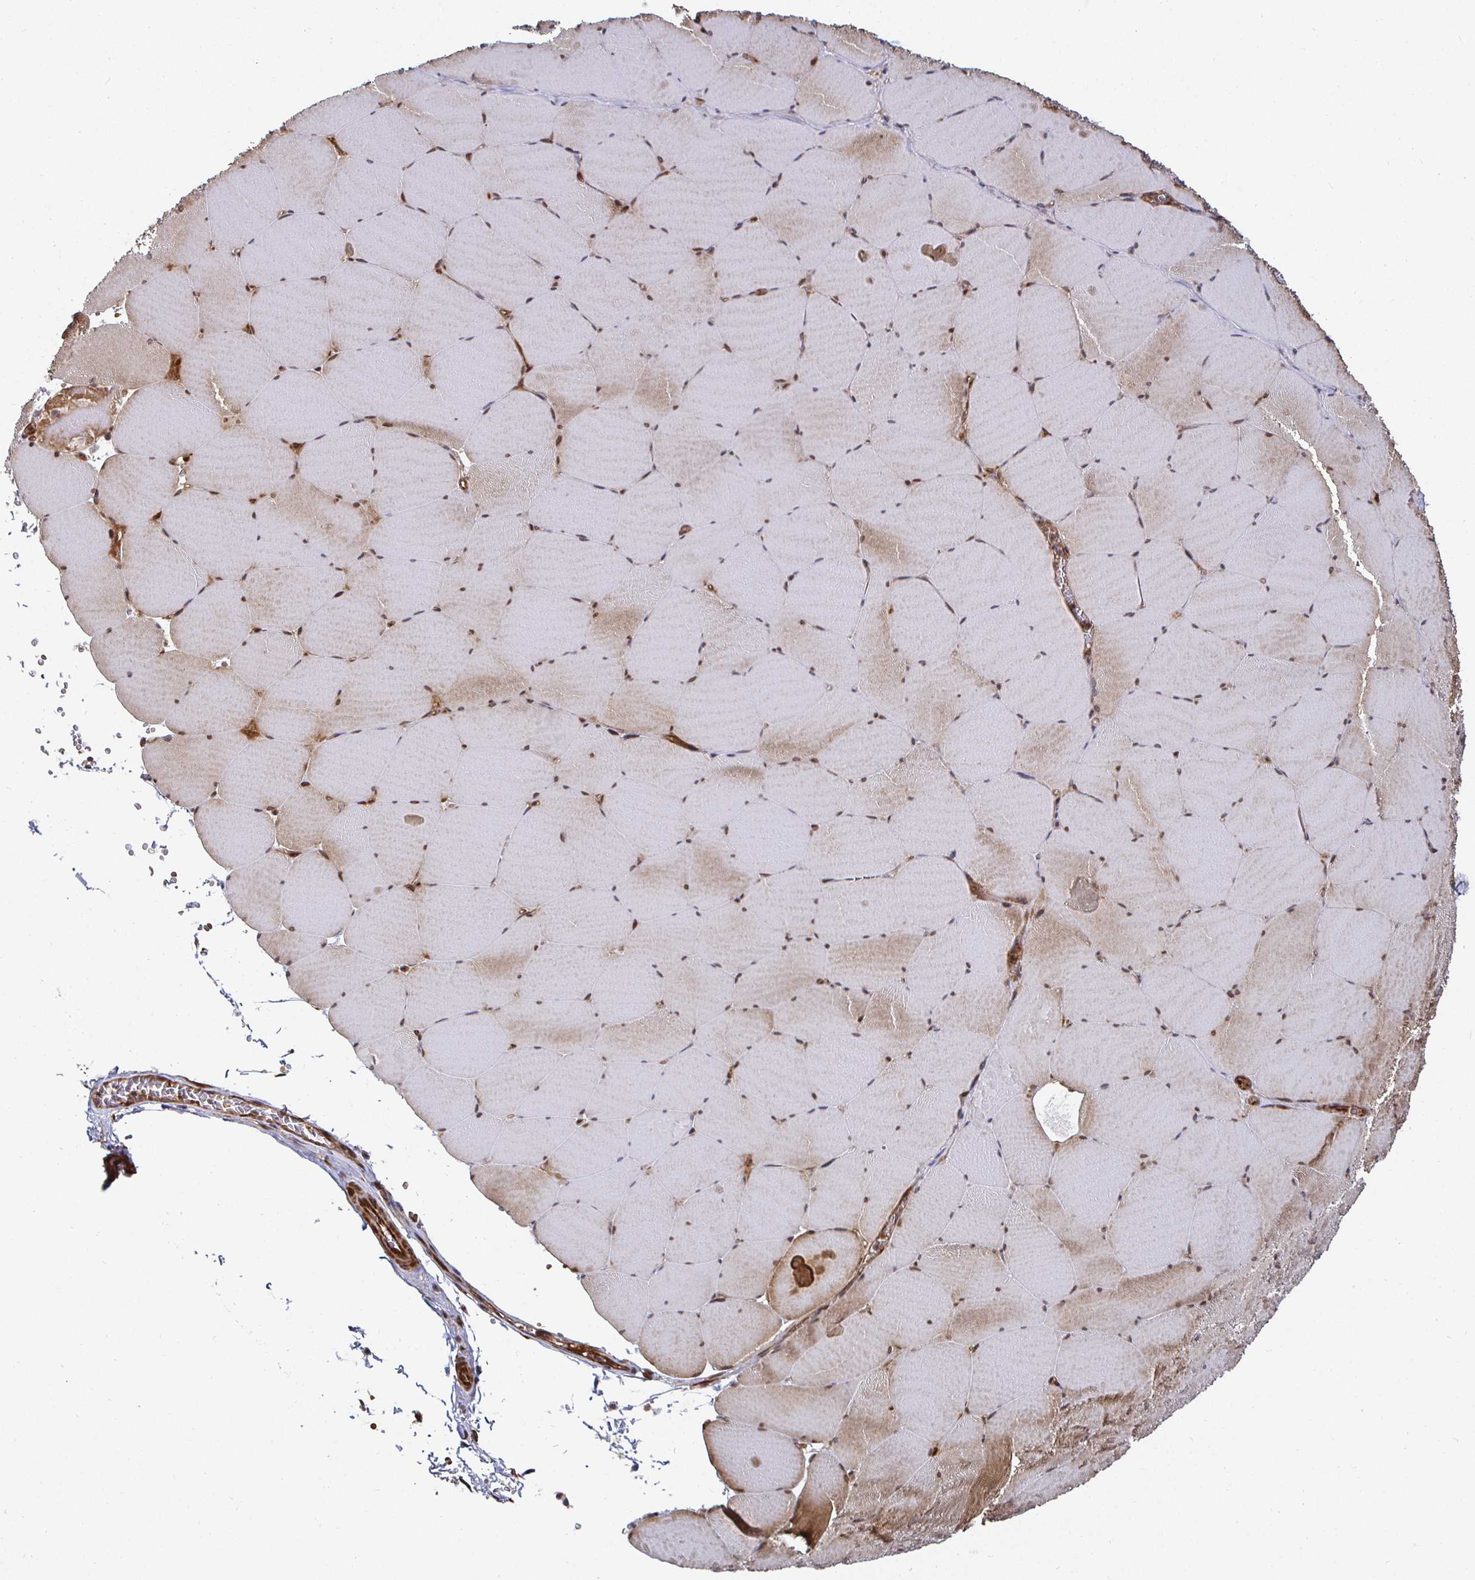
{"staining": {"intensity": "moderate", "quantity": "25%-75%", "location": "cytoplasmic/membranous"}, "tissue": "skeletal muscle", "cell_type": "Myocytes", "image_type": "normal", "snomed": [{"axis": "morphology", "description": "Normal tissue, NOS"}, {"axis": "topography", "description": "Skeletal muscle"}, {"axis": "topography", "description": "Head-Neck"}], "caption": "Immunohistochemical staining of unremarkable human skeletal muscle reveals 25%-75% levels of moderate cytoplasmic/membranous protein positivity in about 25%-75% of myocytes. (IHC, brightfield microscopy, high magnification).", "gene": "TBKBP1", "patient": {"sex": "male", "age": 66}}